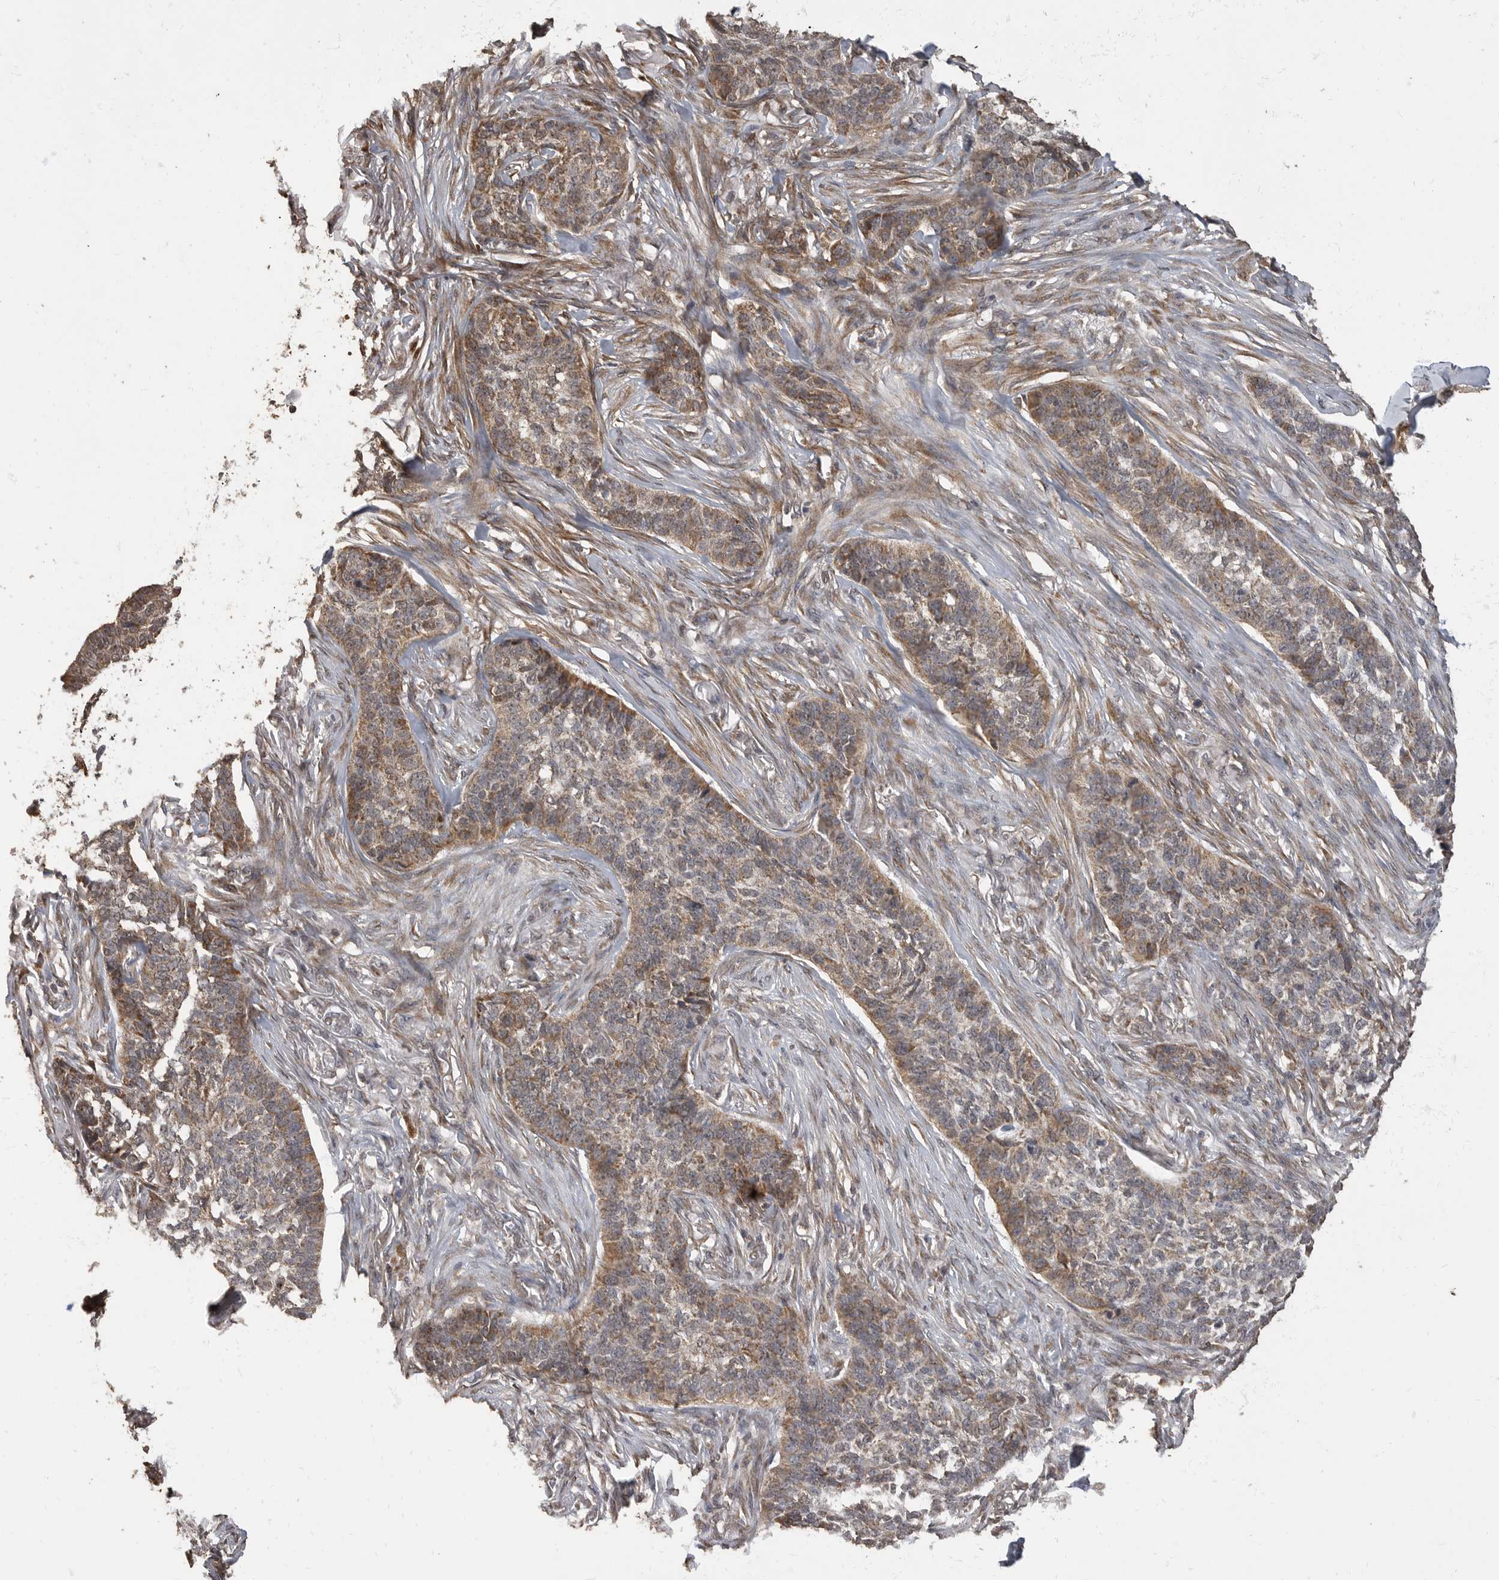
{"staining": {"intensity": "moderate", "quantity": ">75%", "location": "cytoplasmic/membranous"}, "tissue": "skin cancer", "cell_type": "Tumor cells", "image_type": "cancer", "snomed": [{"axis": "morphology", "description": "Basal cell carcinoma"}, {"axis": "topography", "description": "Skin"}], "caption": "Basal cell carcinoma (skin) stained with immunohistochemistry (IHC) reveals moderate cytoplasmic/membranous staining in approximately >75% of tumor cells. The staining was performed using DAB to visualize the protein expression in brown, while the nuclei were stained in blue with hematoxylin (Magnification: 20x).", "gene": "MAFG", "patient": {"sex": "male", "age": 85}}